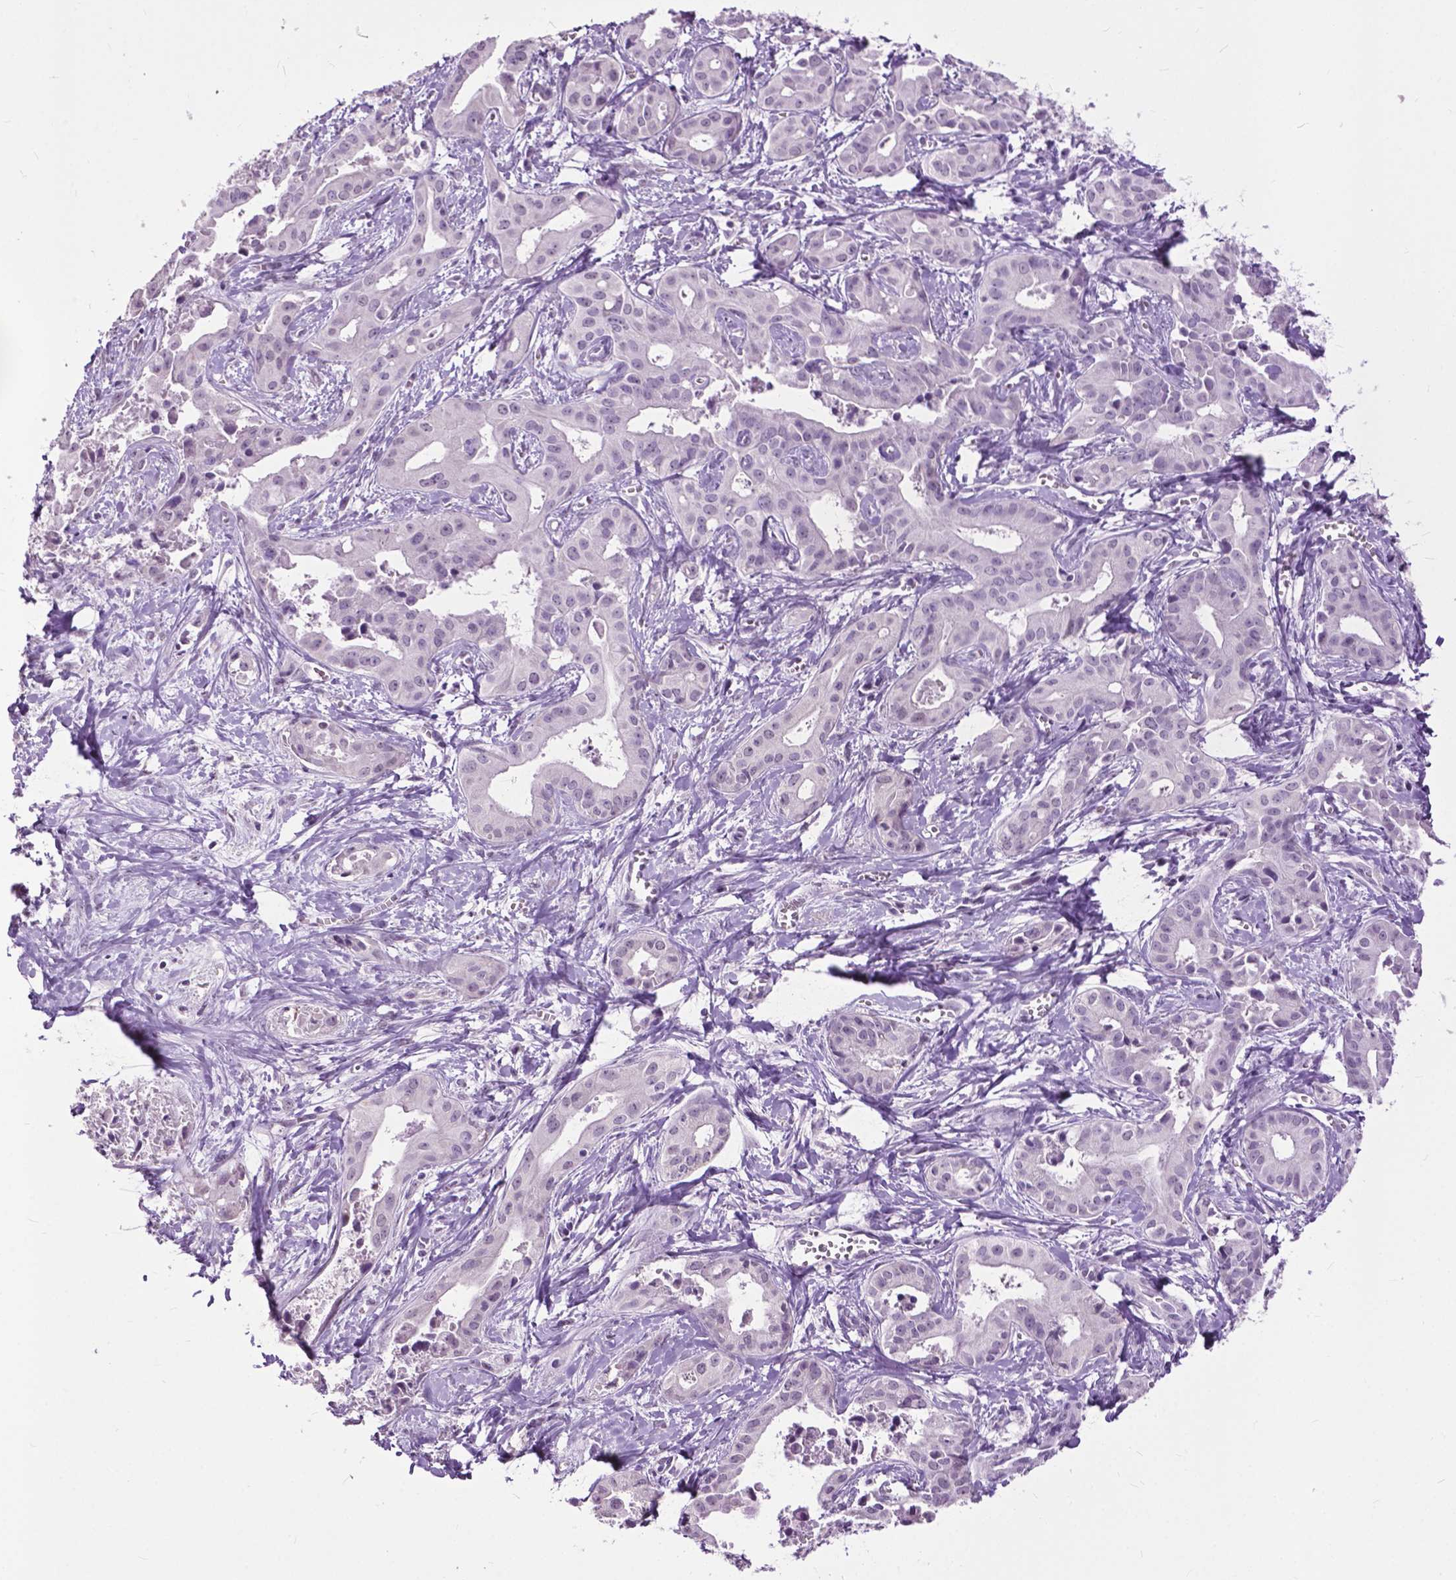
{"staining": {"intensity": "negative", "quantity": "none", "location": "none"}, "tissue": "liver cancer", "cell_type": "Tumor cells", "image_type": "cancer", "snomed": [{"axis": "morphology", "description": "Cholangiocarcinoma"}, {"axis": "topography", "description": "Liver"}], "caption": "The photomicrograph reveals no significant expression in tumor cells of cholangiocarcinoma (liver).", "gene": "GPR37L1", "patient": {"sex": "female", "age": 65}}